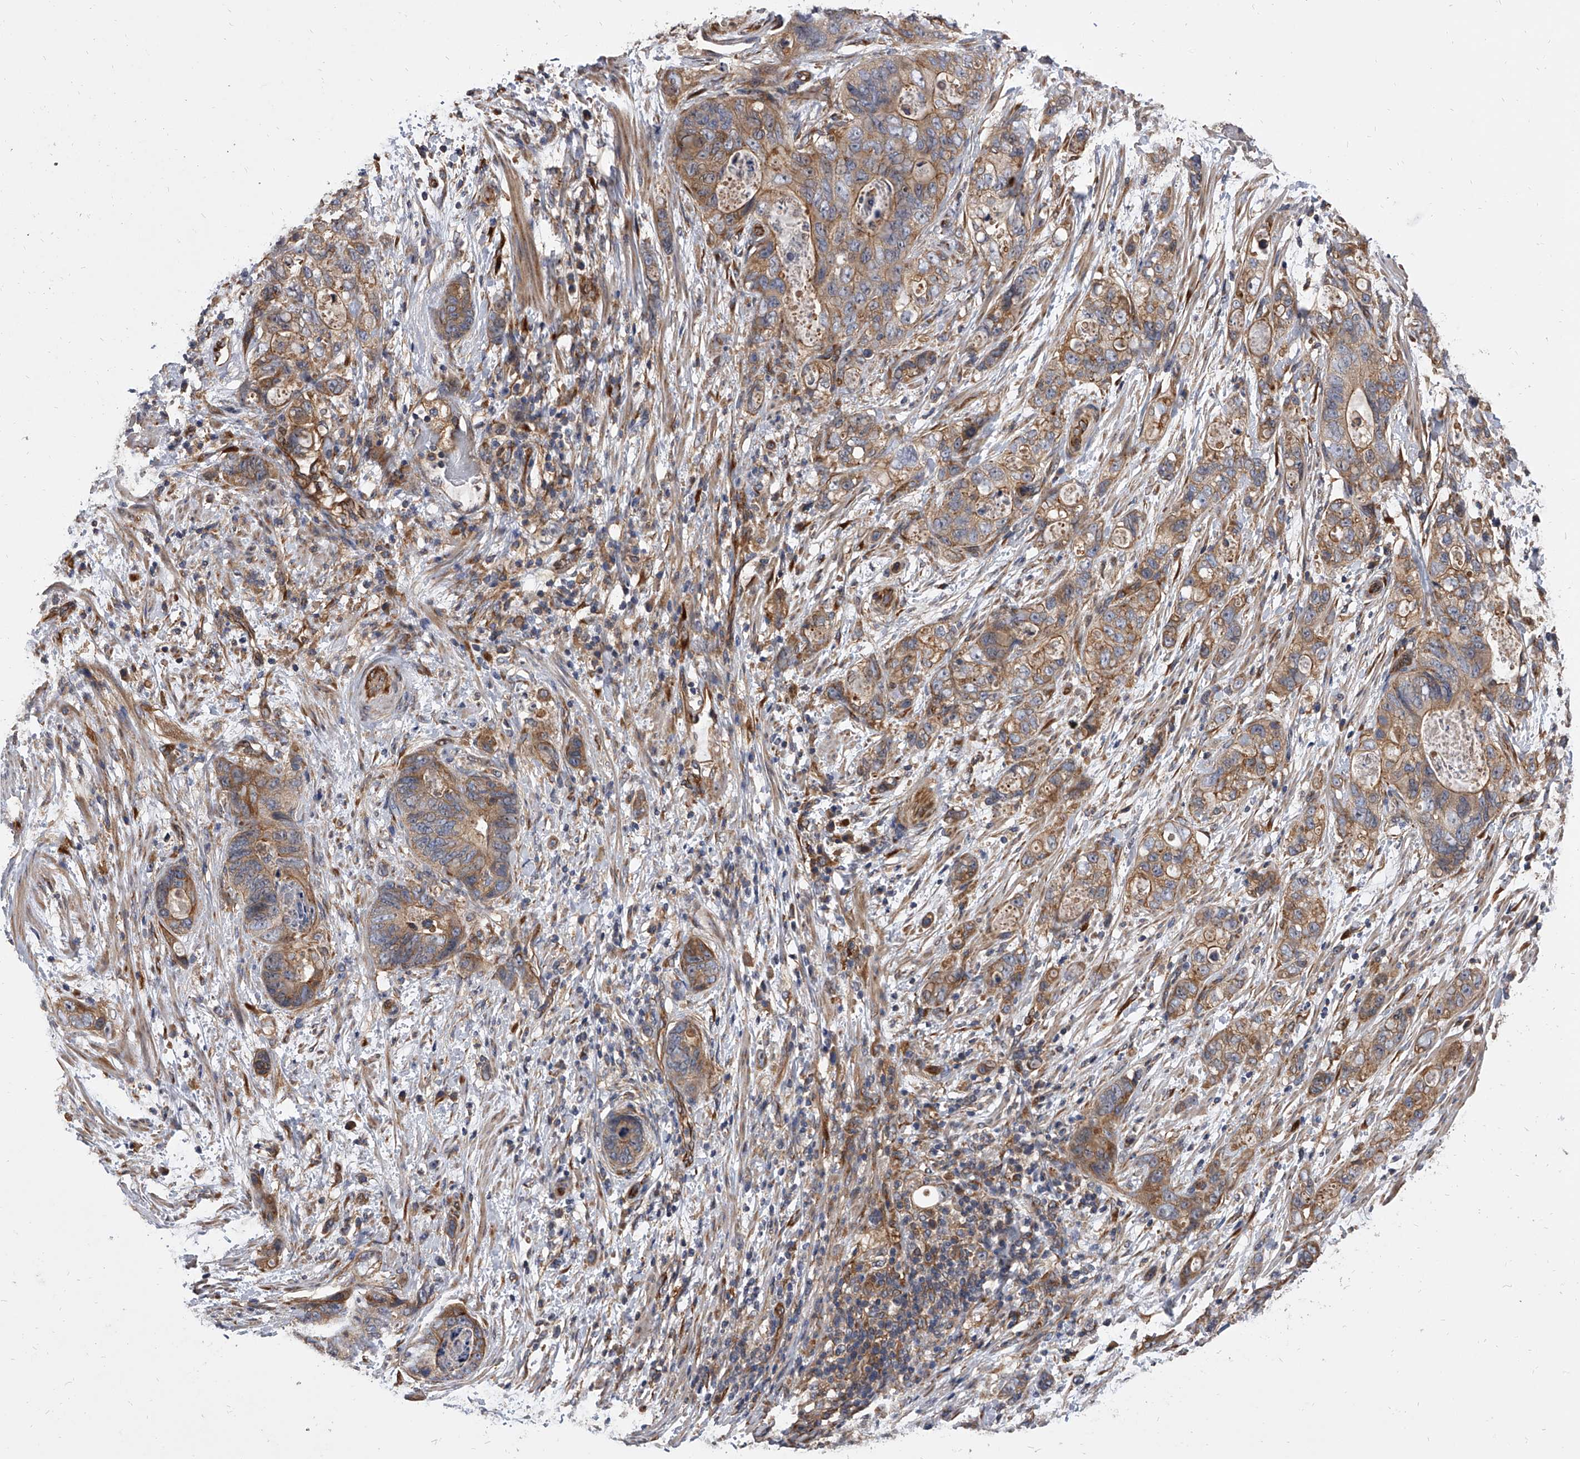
{"staining": {"intensity": "weak", "quantity": ">75%", "location": "cytoplasmic/membranous"}, "tissue": "stomach cancer", "cell_type": "Tumor cells", "image_type": "cancer", "snomed": [{"axis": "morphology", "description": "Normal tissue, NOS"}, {"axis": "morphology", "description": "Adenocarcinoma, NOS"}, {"axis": "topography", "description": "Stomach"}], "caption": "Stomach adenocarcinoma was stained to show a protein in brown. There is low levels of weak cytoplasmic/membranous expression in approximately >75% of tumor cells.", "gene": "EXOC4", "patient": {"sex": "female", "age": 89}}